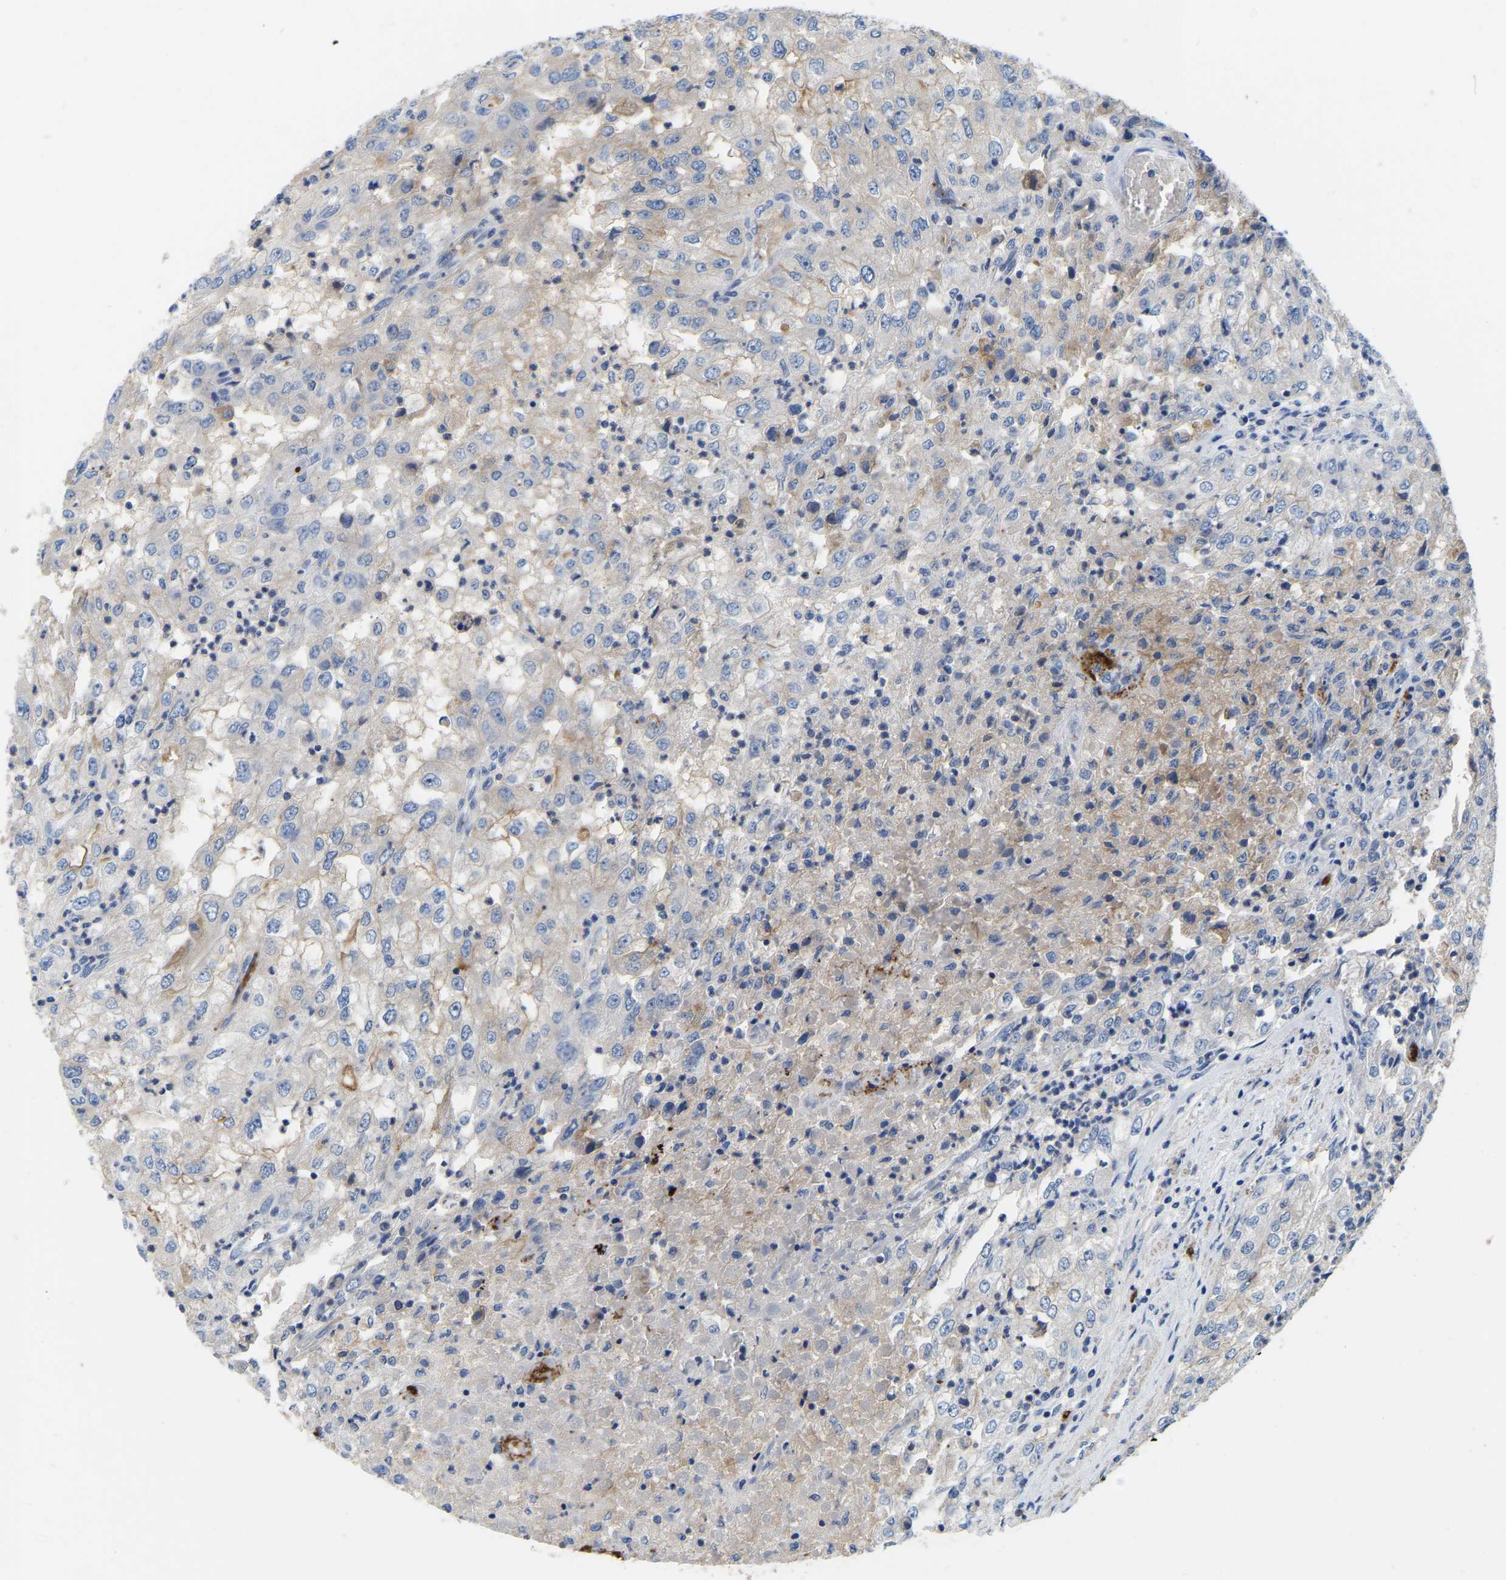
{"staining": {"intensity": "weak", "quantity": "<25%", "location": "cytoplasmic/membranous"}, "tissue": "renal cancer", "cell_type": "Tumor cells", "image_type": "cancer", "snomed": [{"axis": "morphology", "description": "Adenocarcinoma, NOS"}, {"axis": "topography", "description": "Kidney"}], "caption": "This is an immunohistochemistry (IHC) micrograph of human renal adenocarcinoma. There is no staining in tumor cells.", "gene": "RAB27B", "patient": {"sex": "female", "age": 54}}